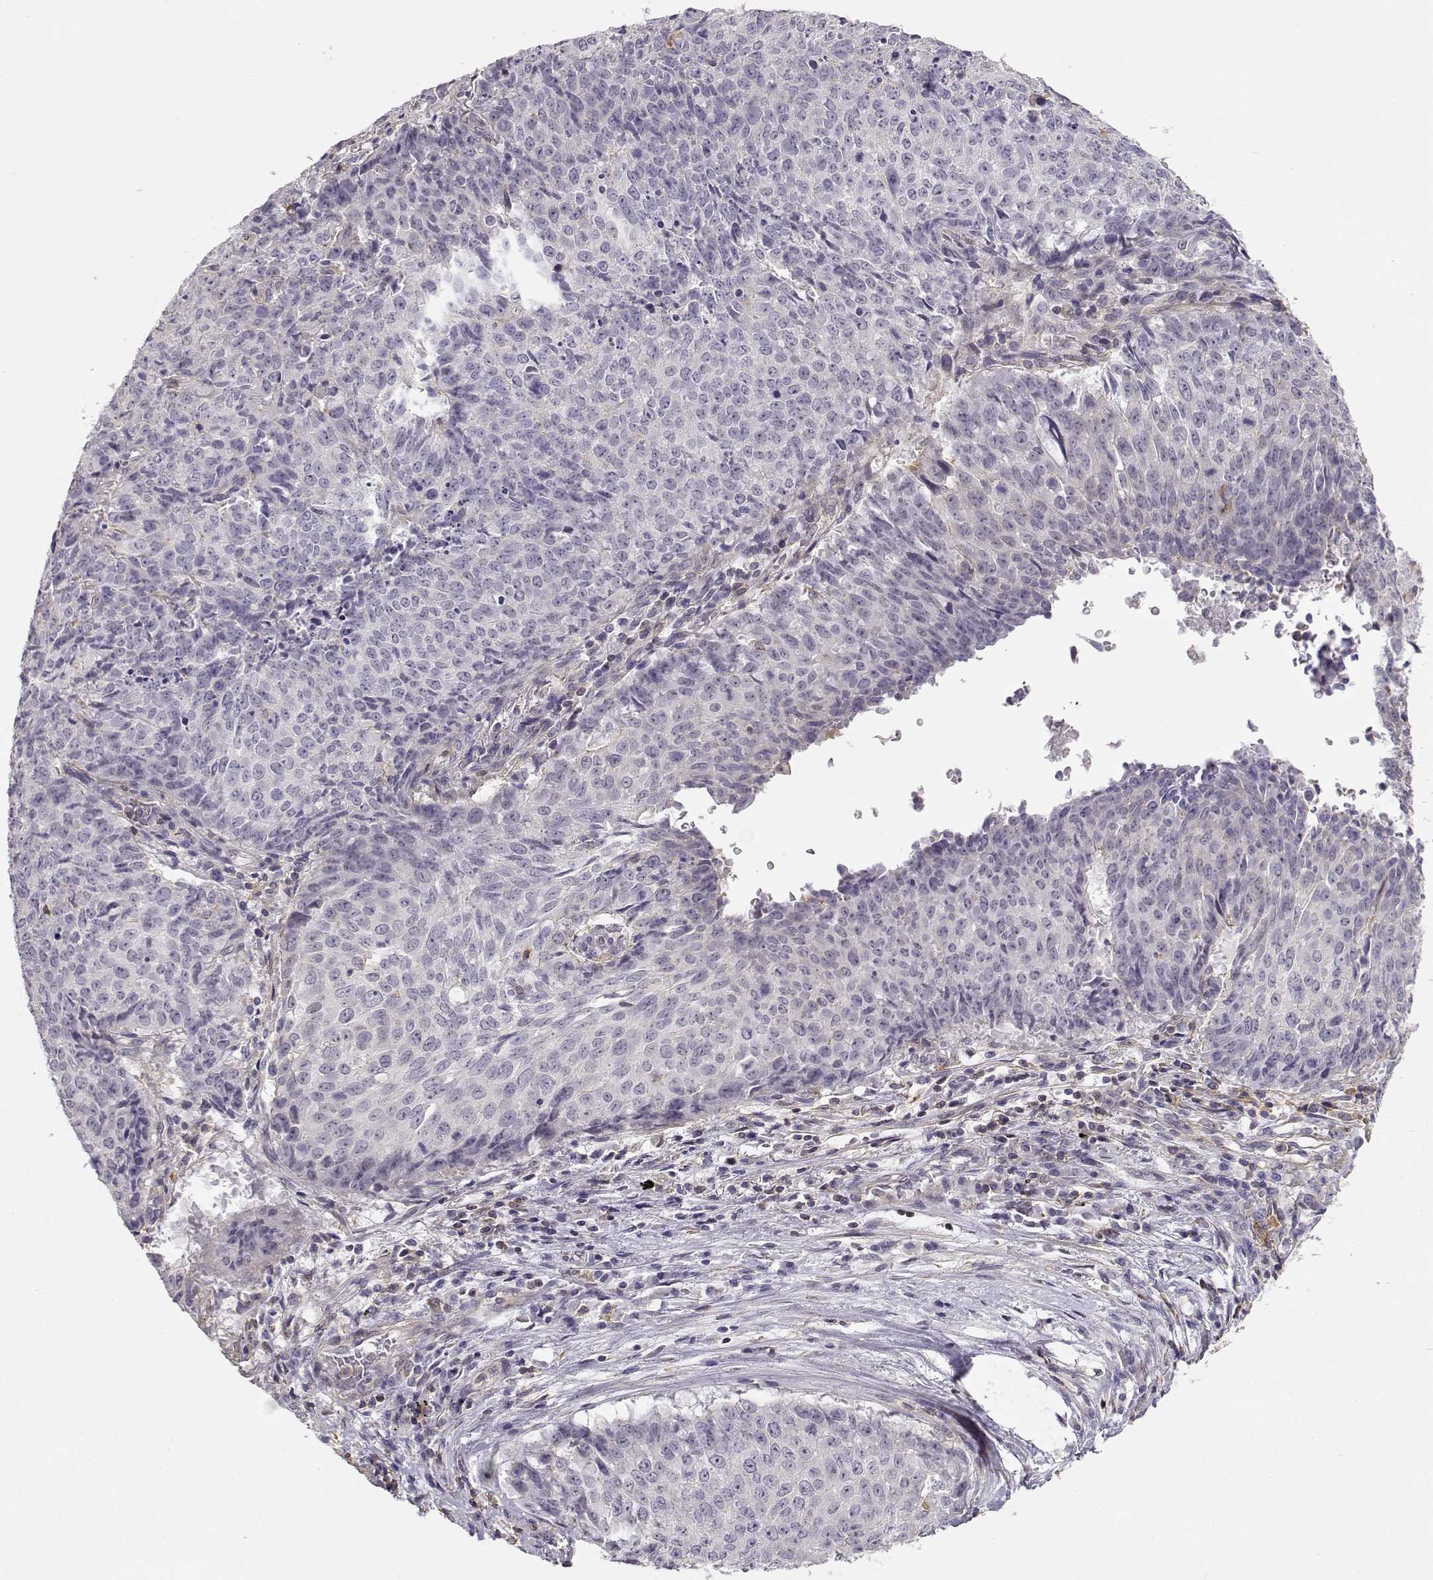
{"staining": {"intensity": "negative", "quantity": "none", "location": "none"}, "tissue": "lung cancer", "cell_type": "Tumor cells", "image_type": "cancer", "snomed": [{"axis": "morphology", "description": "Normal tissue, NOS"}, {"axis": "morphology", "description": "Squamous cell carcinoma, NOS"}, {"axis": "topography", "description": "Bronchus"}, {"axis": "topography", "description": "Lung"}], "caption": "High magnification brightfield microscopy of squamous cell carcinoma (lung) stained with DAB (brown) and counterstained with hematoxylin (blue): tumor cells show no significant positivity.", "gene": "DAPL1", "patient": {"sex": "male", "age": 64}}